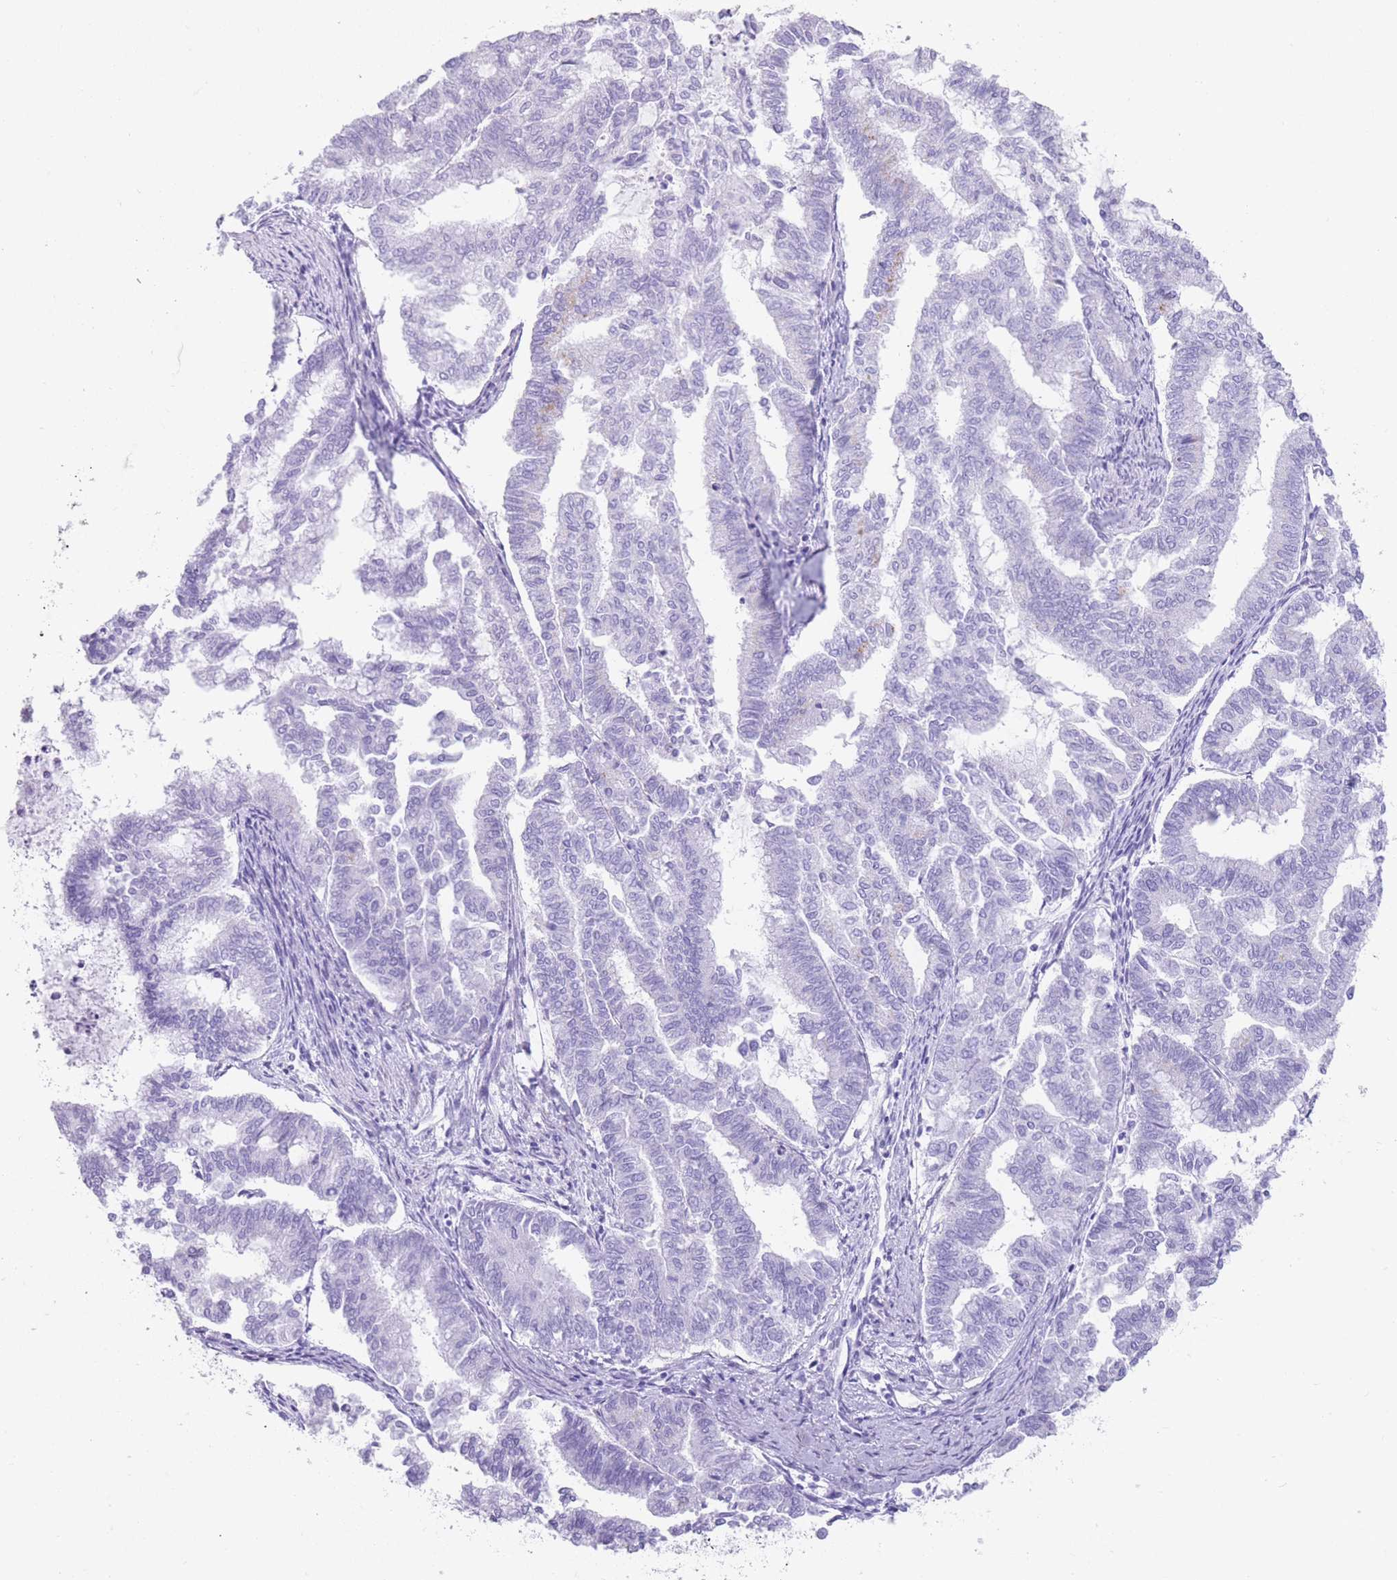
{"staining": {"intensity": "negative", "quantity": "none", "location": "none"}, "tissue": "endometrial cancer", "cell_type": "Tumor cells", "image_type": "cancer", "snomed": [{"axis": "morphology", "description": "Adenocarcinoma, NOS"}, {"axis": "topography", "description": "Endometrium"}], "caption": "This is an immunohistochemistry micrograph of human endometrial adenocarcinoma. There is no expression in tumor cells.", "gene": "ELOA2", "patient": {"sex": "female", "age": 79}}